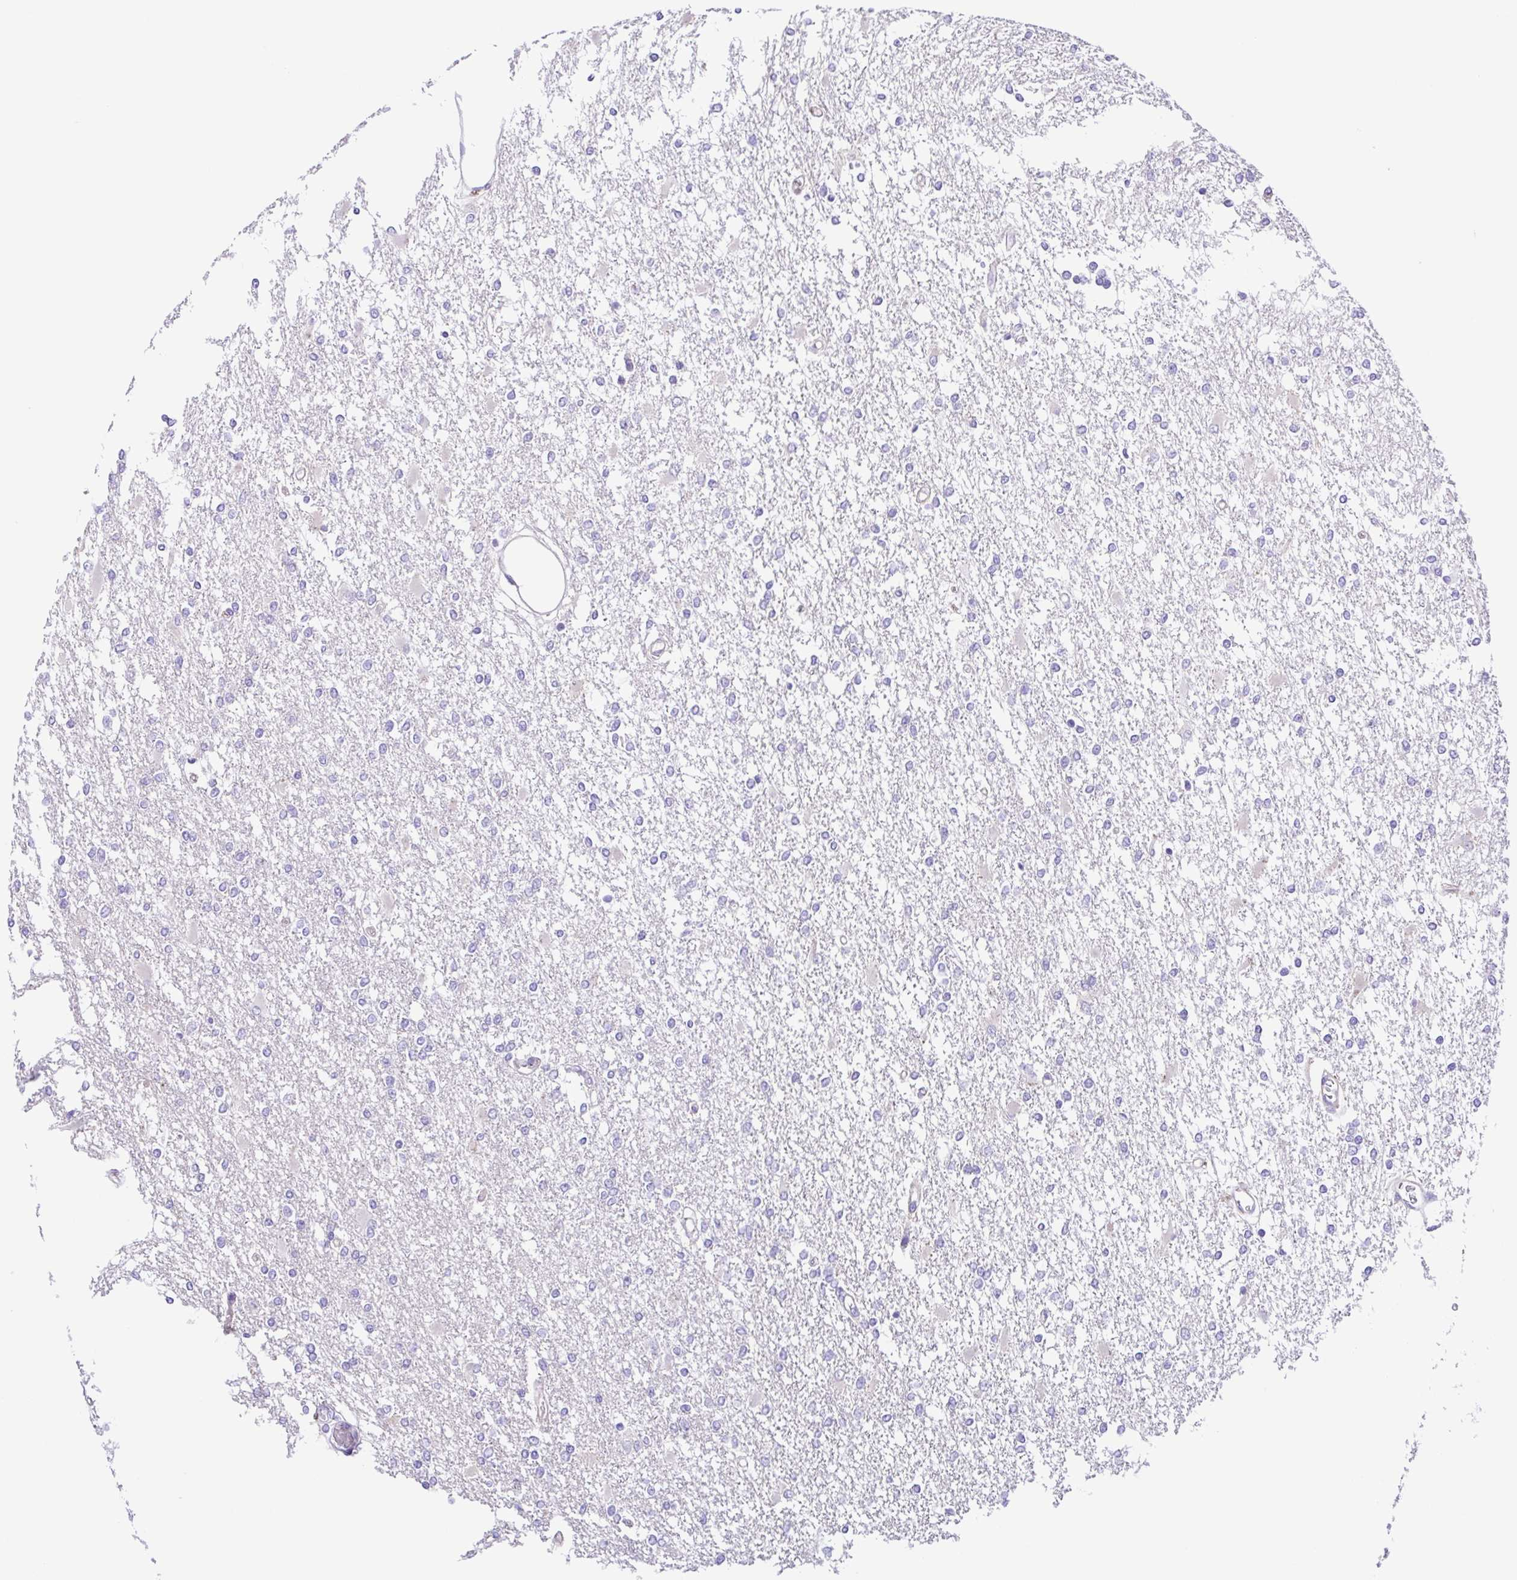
{"staining": {"intensity": "negative", "quantity": "none", "location": "none"}, "tissue": "glioma", "cell_type": "Tumor cells", "image_type": "cancer", "snomed": [{"axis": "morphology", "description": "Glioma, malignant, High grade"}, {"axis": "topography", "description": "Cerebral cortex"}], "caption": "The image displays no staining of tumor cells in high-grade glioma (malignant).", "gene": "ISM2", "patient": {"sex": "male", "age": 79}}